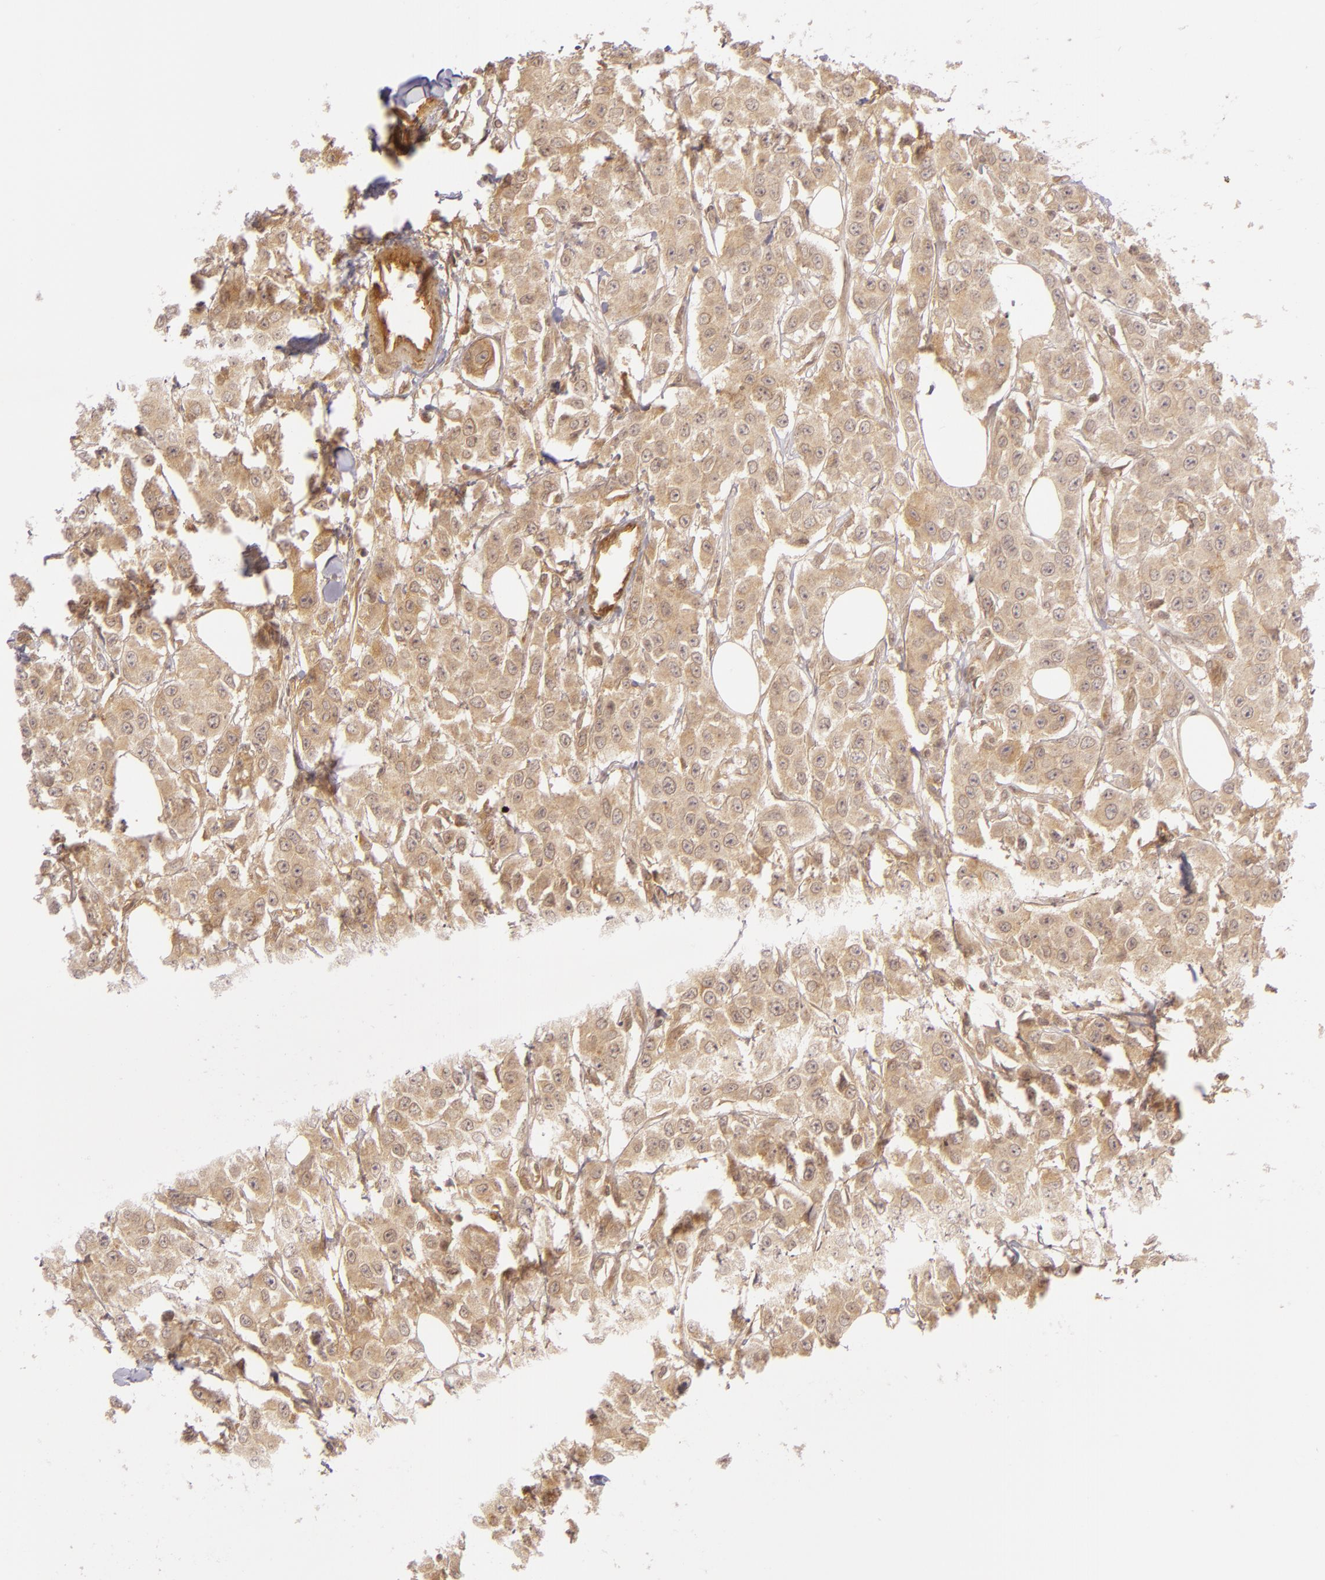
{"staining": {"intensity": "weak", "quantity": ">75%", "location": "cytoplasmic/membranous"}, "tissue": "breast cancer", "cell_type": "Tumor cells", "image_type": "cancer", "snomed": [{"axis": "morphology", "description": "Duct carcinoma"}, {"axis": "topography", "description": "Breast"}], "caption": "Breast invasive ductal carcinoma tissue demonstrates weak cytoplasmic/membranous positivity in about >75% of tumor cells, visualized by immunohistochemistry.", "gene": "CD59", "patient": {"sex": "female", "age": 58}}